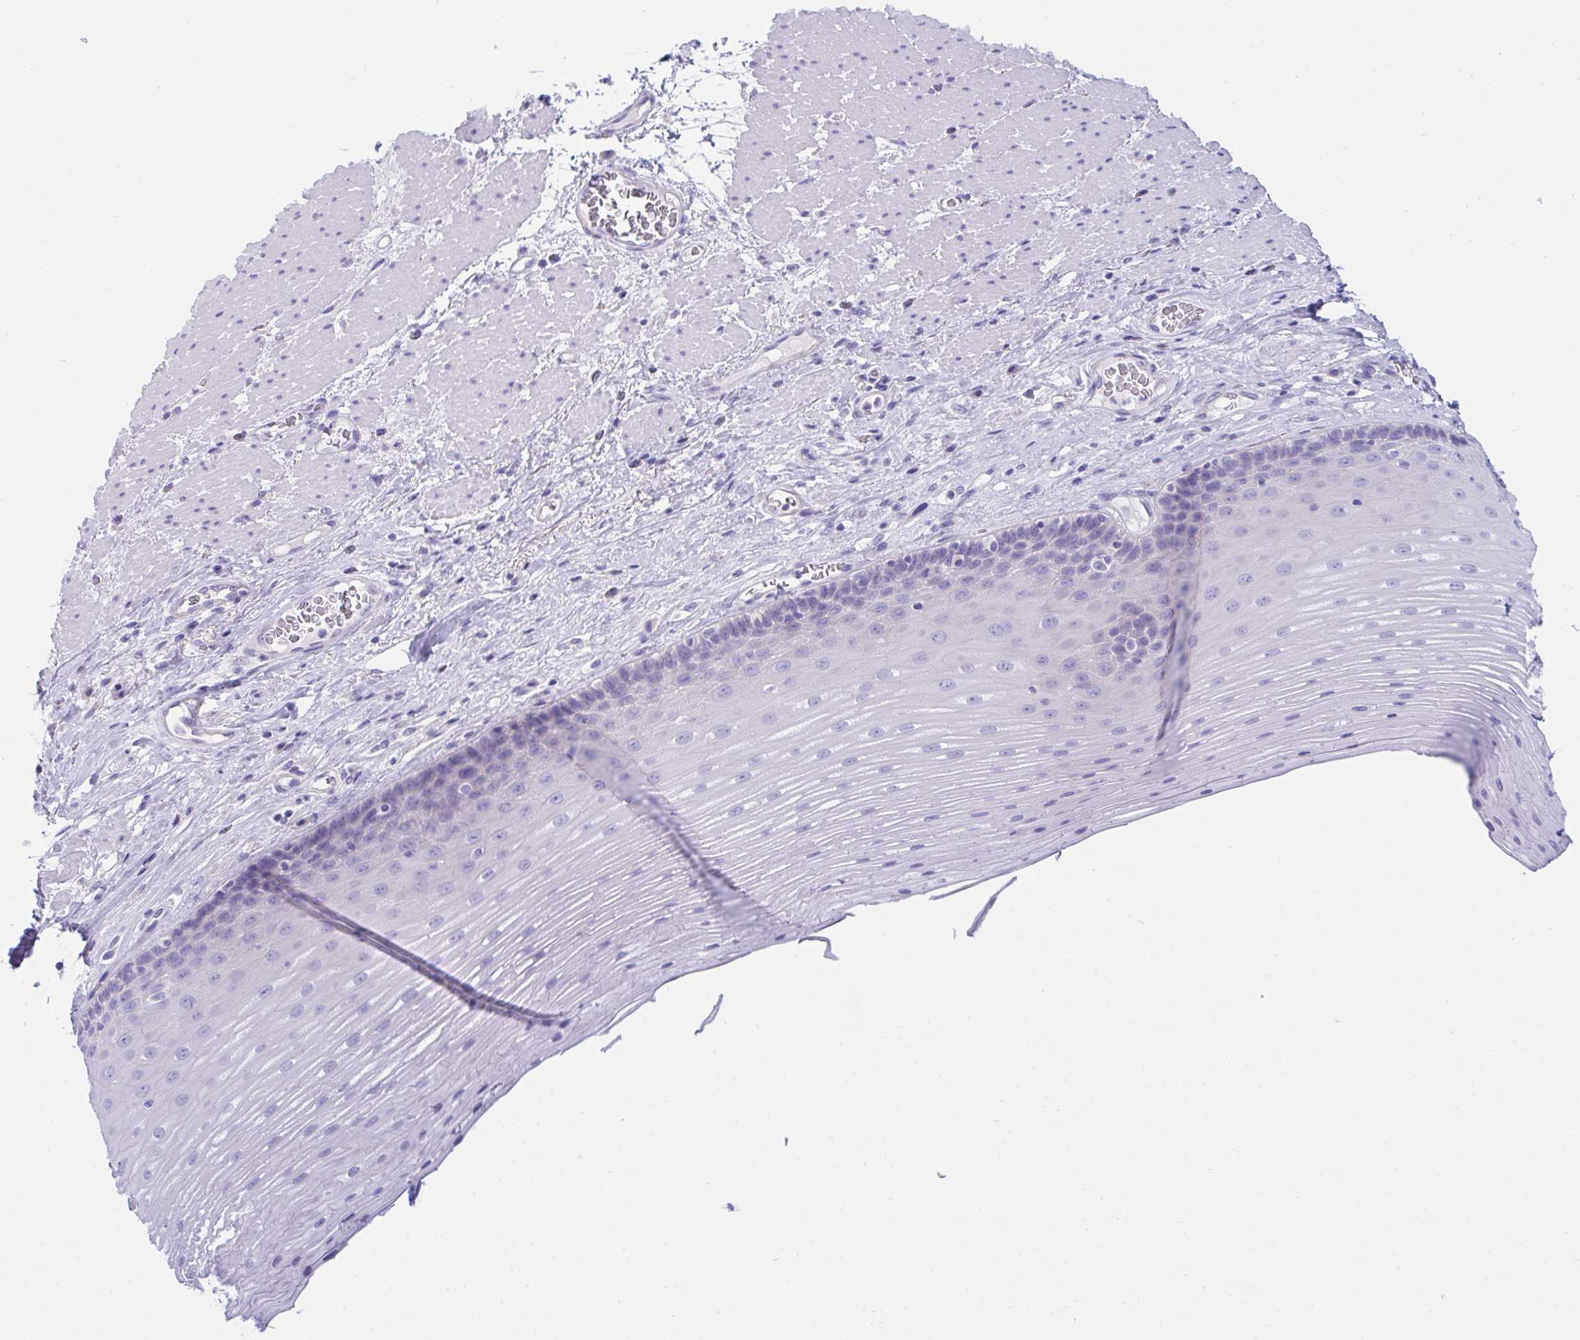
{"staining": {"intensity": "negative", "quantity": "none", "location": "none"}, "tissue": "esophagus", "cell_type": "Squamous epithelial cells", "image_type": "normal", "snomed": [{"axis": "morphology", "description": "Normal tissue, NOS"}, {"axis": "topography", "description": "Esophagus"}], "caption": "This is an IHC histopathology image of benign human esophagus. There is no positivity in squamous epithelial cells.", "gene": "TMEM106B", "patient": {"sex": "male", "age": 62}}